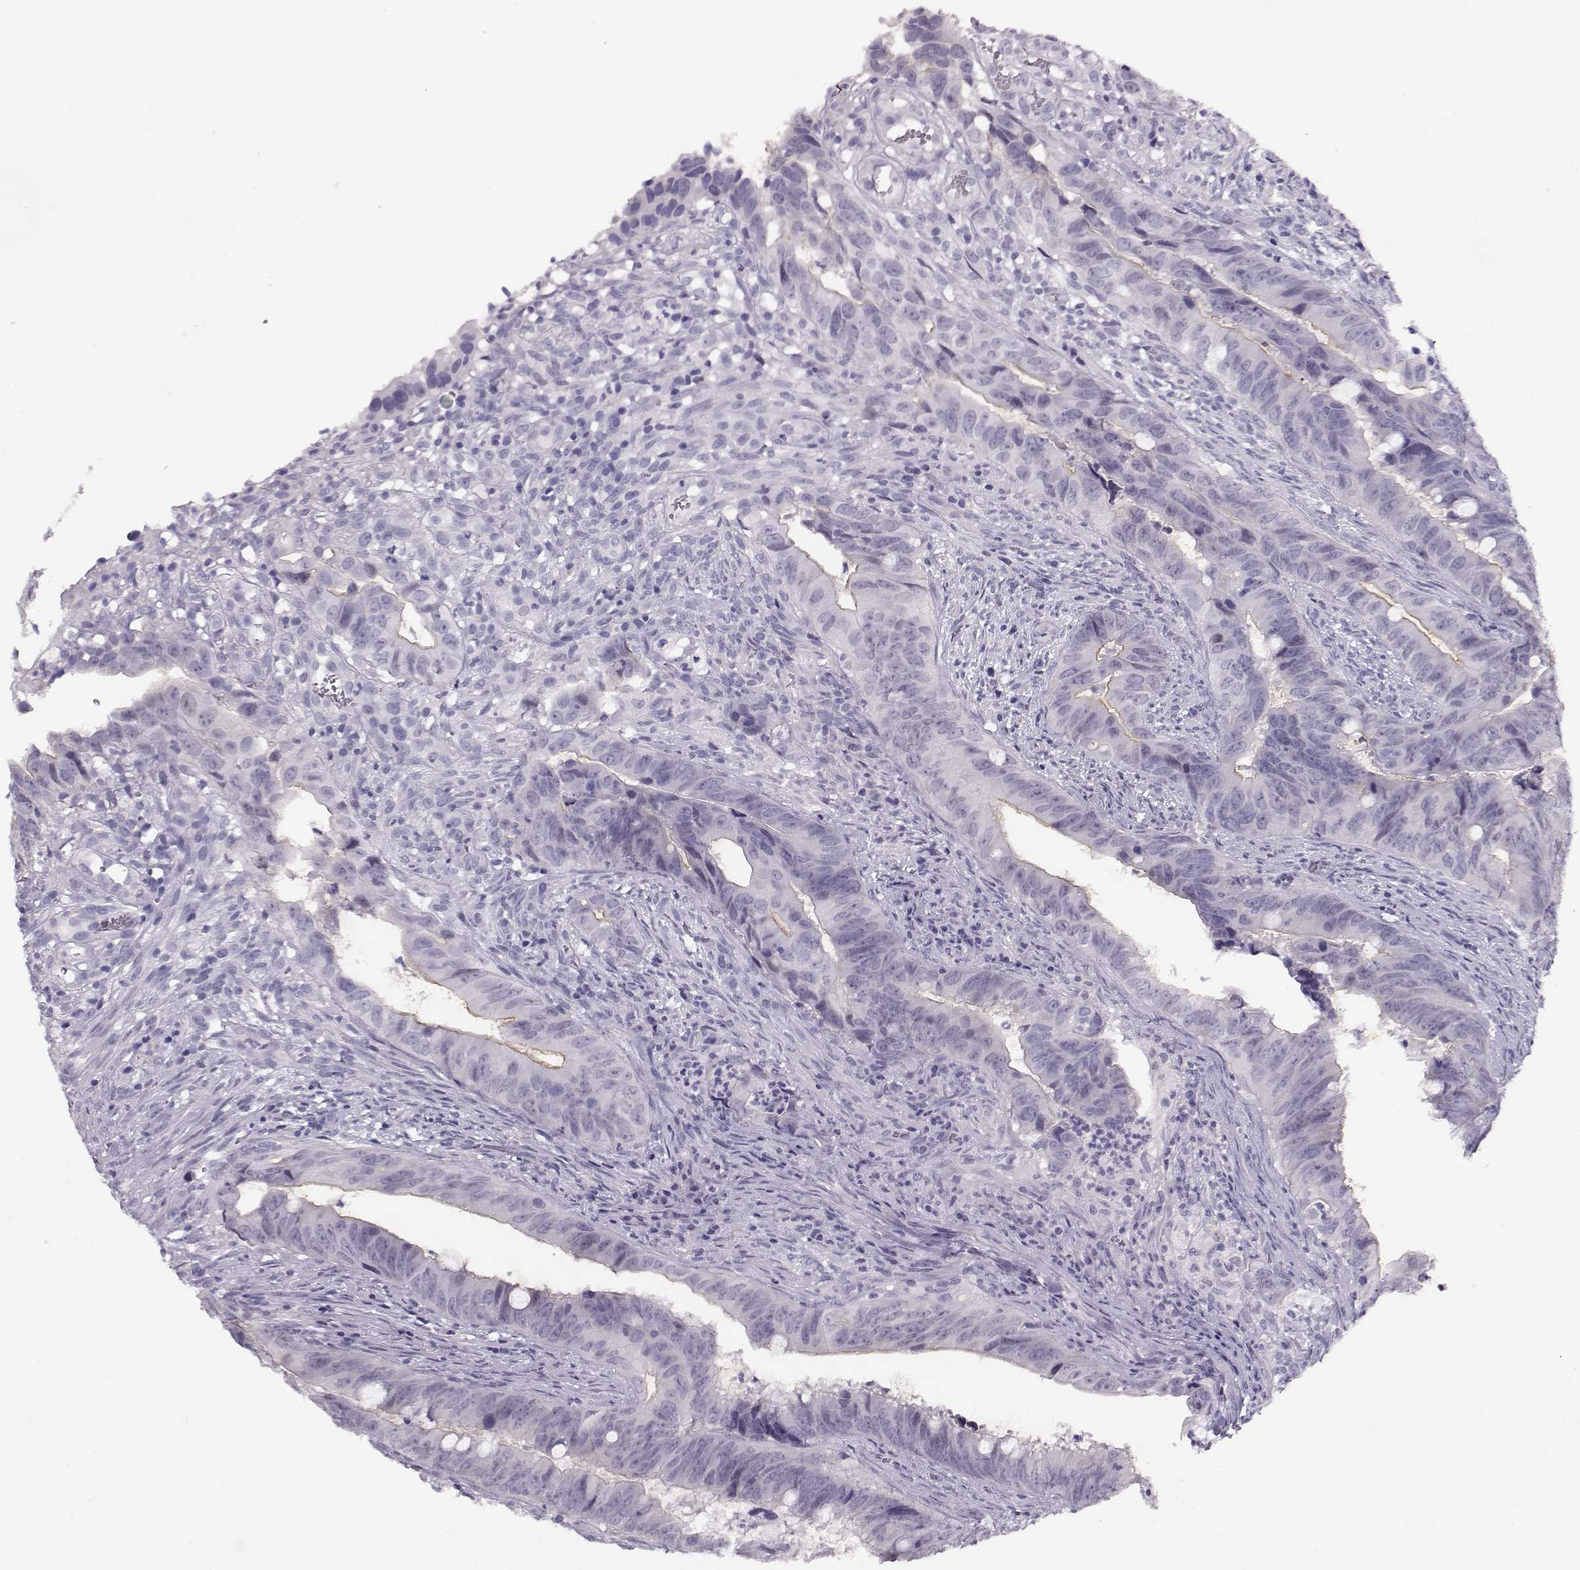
{"staining": {"intensity": "negative", "quantity": "none", "location": "none"}, "tissue": "colorectal cancer", "cell_type": "Tumor cells", "image_type": "cancer", "snomed": [{"axis": "morphology", "description": "Adenocarcinoma, NOS"}, {"axis": "topography", "description": "Colon"}], "caption": "Immunohistochemistry (IHC) image of neoplastic tissue: colorectal cancer stained with DAB (3,3'-diaminobenzidine) exhibits no significant protein positivity in tumor cells.", "gene": "CRX", "patient": {"sex": "female", "age": 82}}